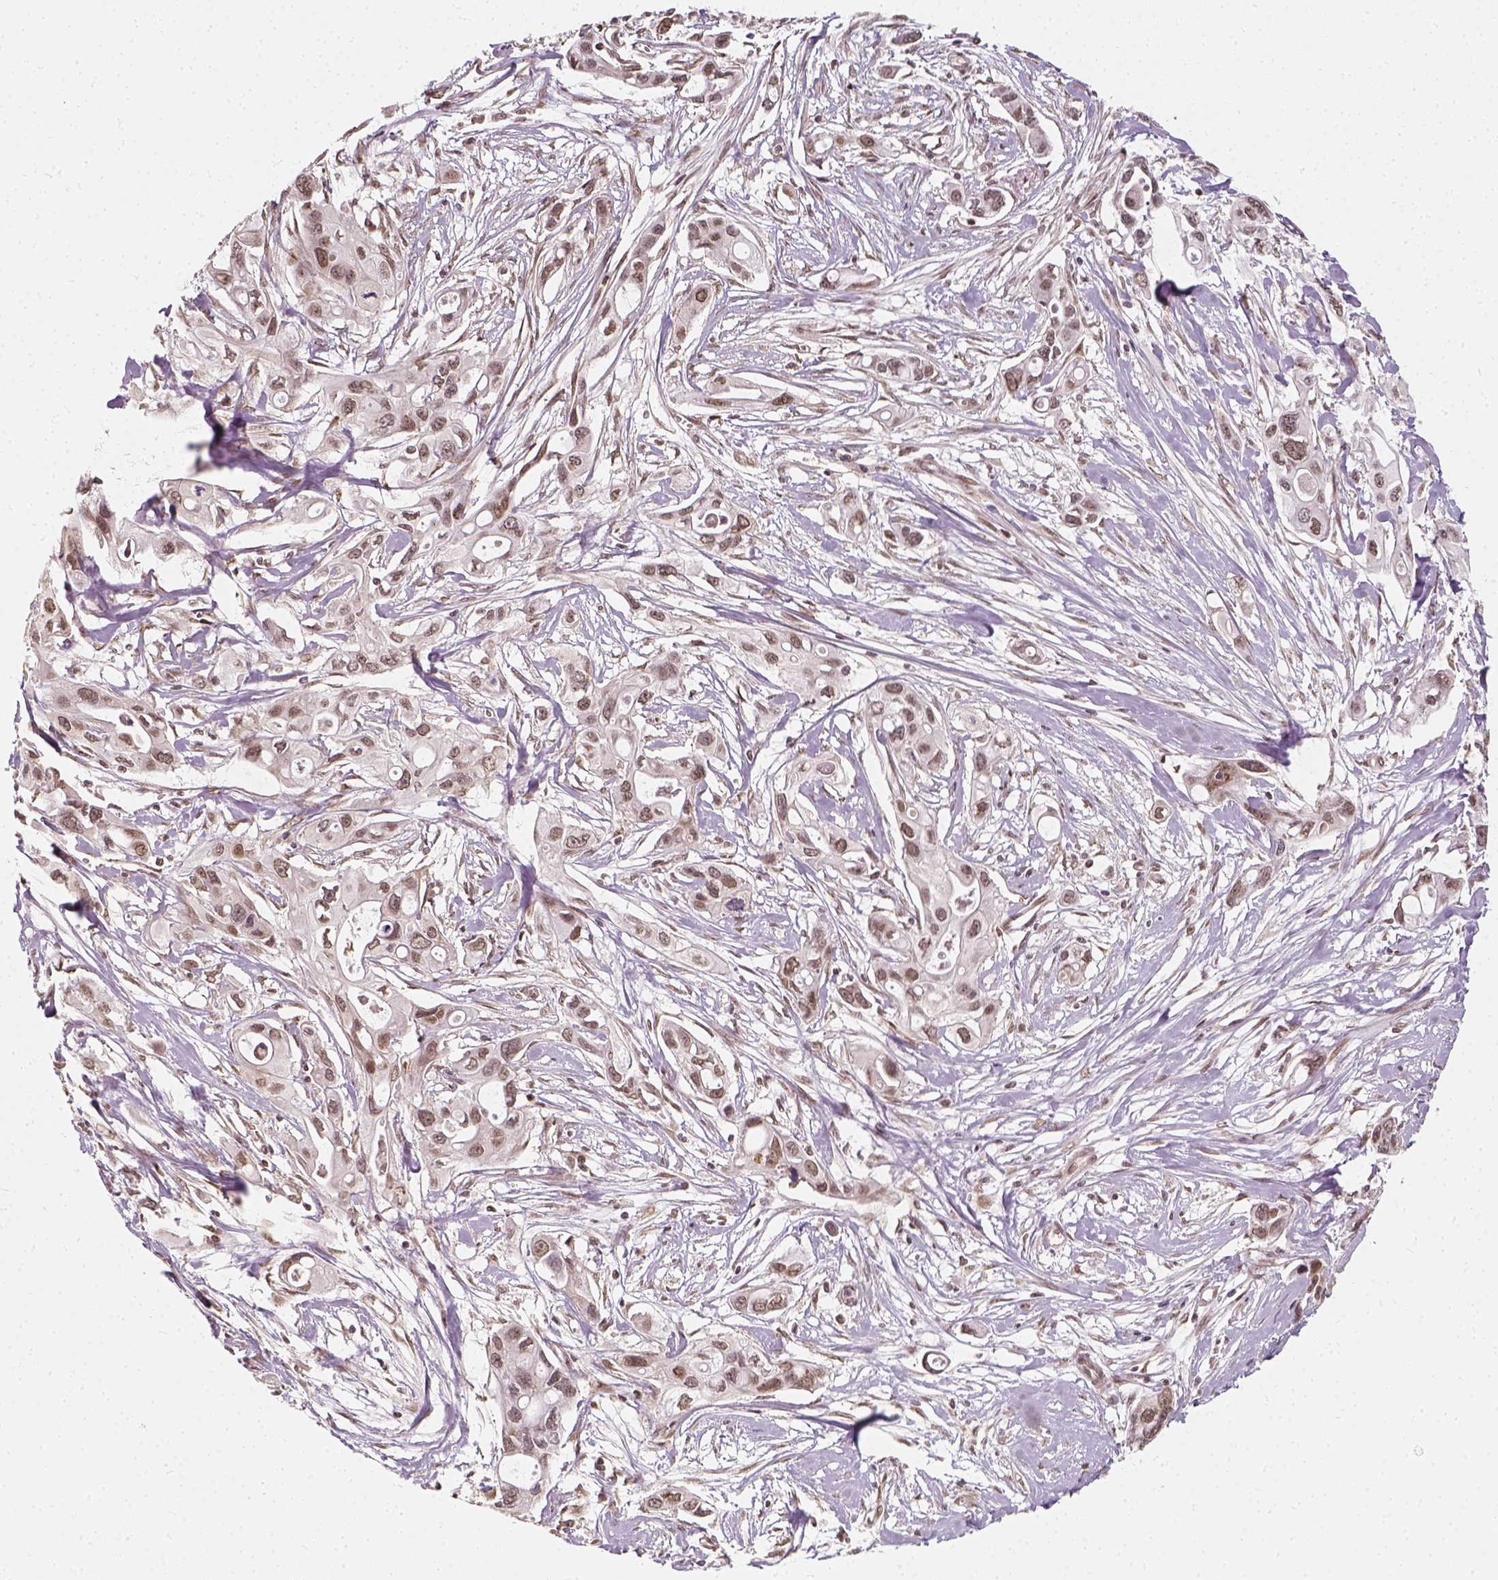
{"staining": {"intensity": "weak", "quantity": ">75%", "location": "nuclear"}, "tissue": "pancreatic cancer", "cell_type": "Tumor cells", "image_type": "cancer", "snomed": [{"axis": "morphology", "description": "Adenocarcinoma, NOS"}, {"axis": "topography", "description": "Pancreas"}], "caption": "A low amount of weak nuclear staining is present in approximately >75% of tumor cells in pancreatic cancer (adenocarcinoma) tissue. (DAB (3,3'-diaminobenzidine) = brown stain, brightfield microscopy at high magnification).", "gene": "ZMAT3", "patient": {"sex": "male", "age": 60}}